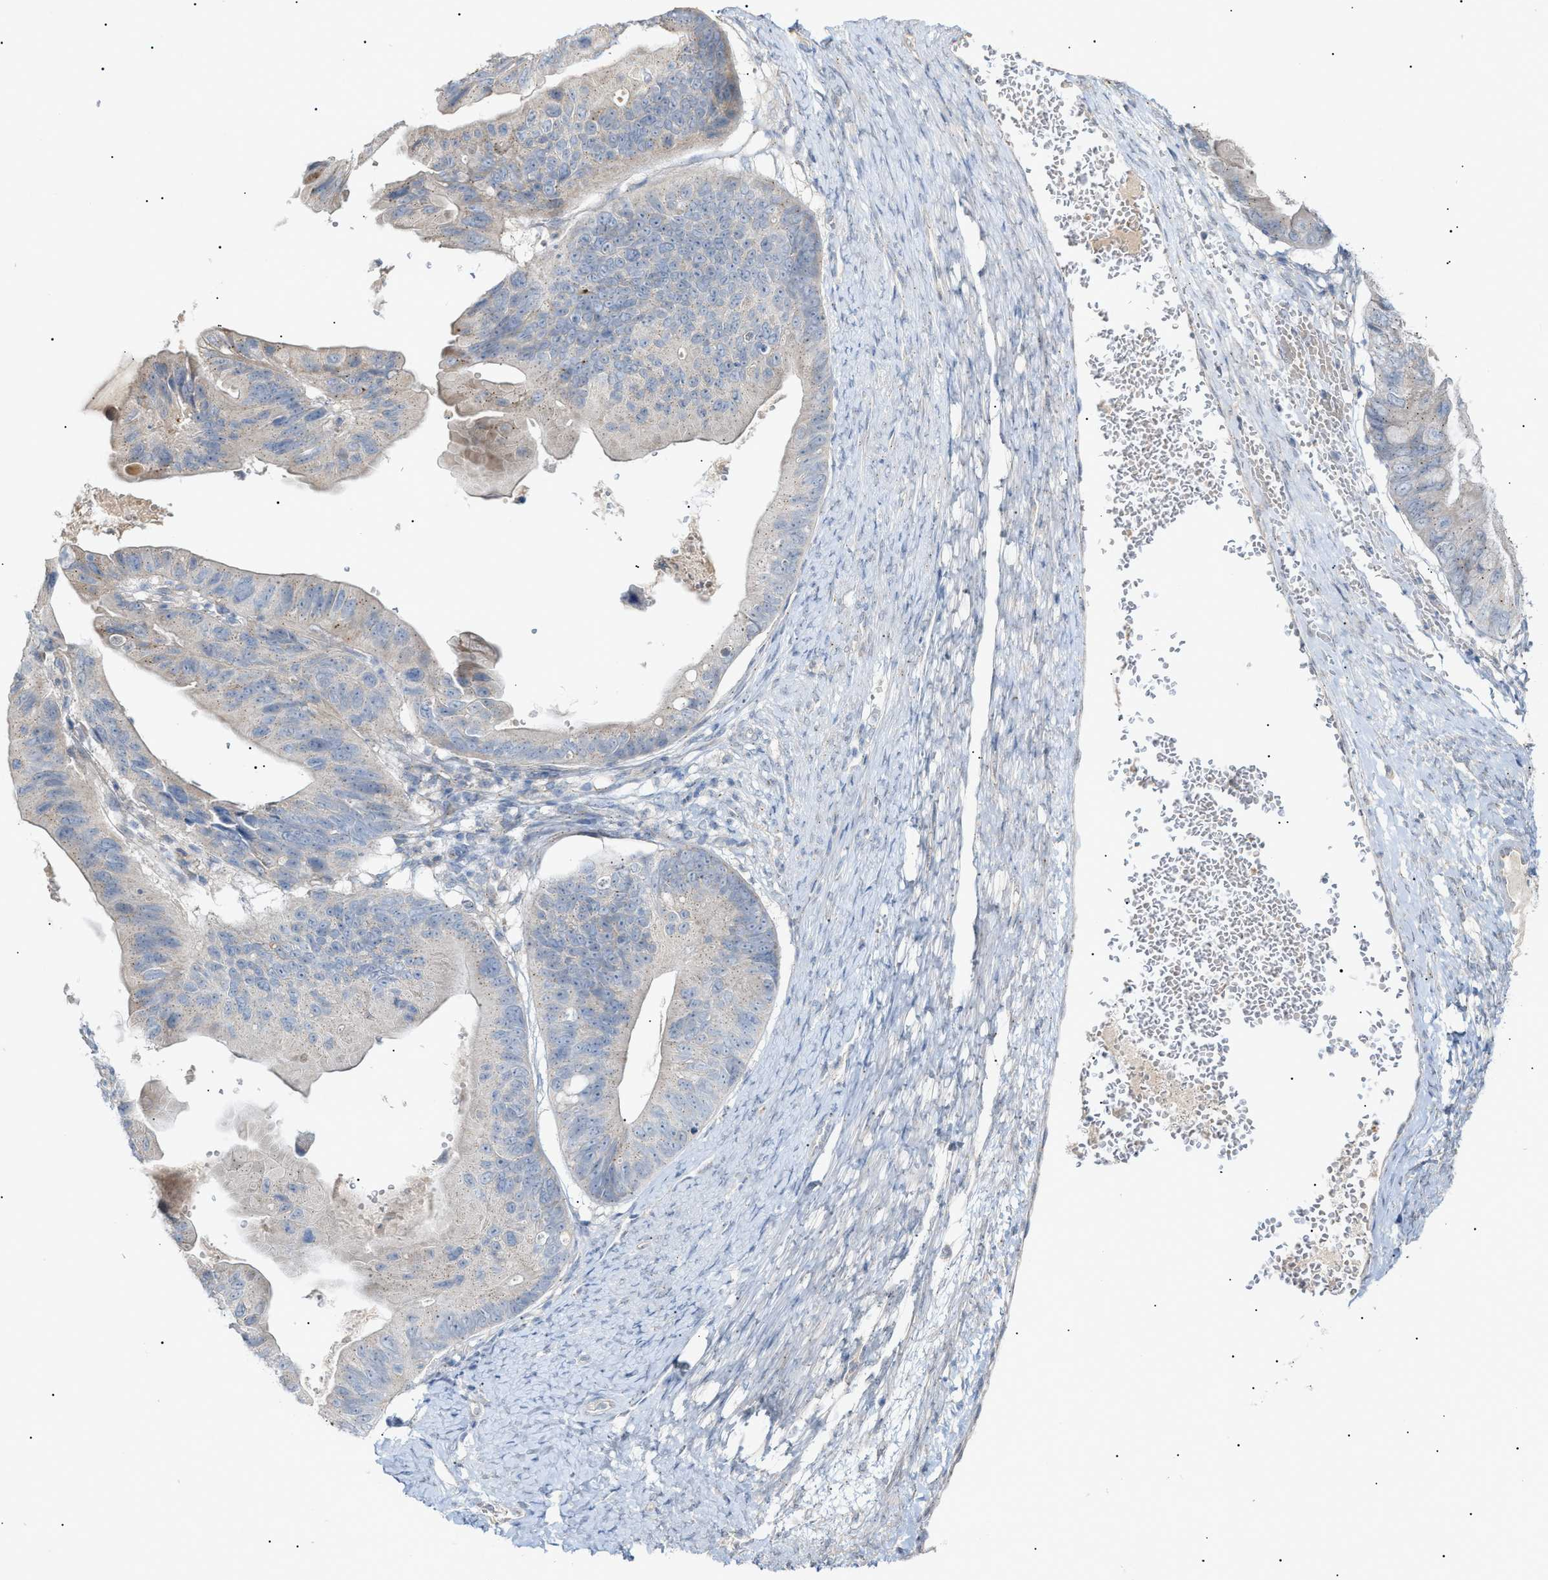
{"staining": {"intensity": "negative", "quantity": "none", "location": "none"}, "tissue": "ovarian cancer", "cell_type": "Tumor cells", "image_type": "cancer", "snomed": [{"axis": "morphology", "description": "Cystadenocarcinoma, mucinous, NOS"}, {"axis": "topography", "description": "Ovary"}], "caption": "A high-resolution photomicrograph shows immunohistochemistry staining of ovarian cancer (mucinous cystadenocarcinoma), which demonstrates no significant expression in tumor cells.", "gene": "SLC25A31", "patient": {"sex": "female", "age": 61}}